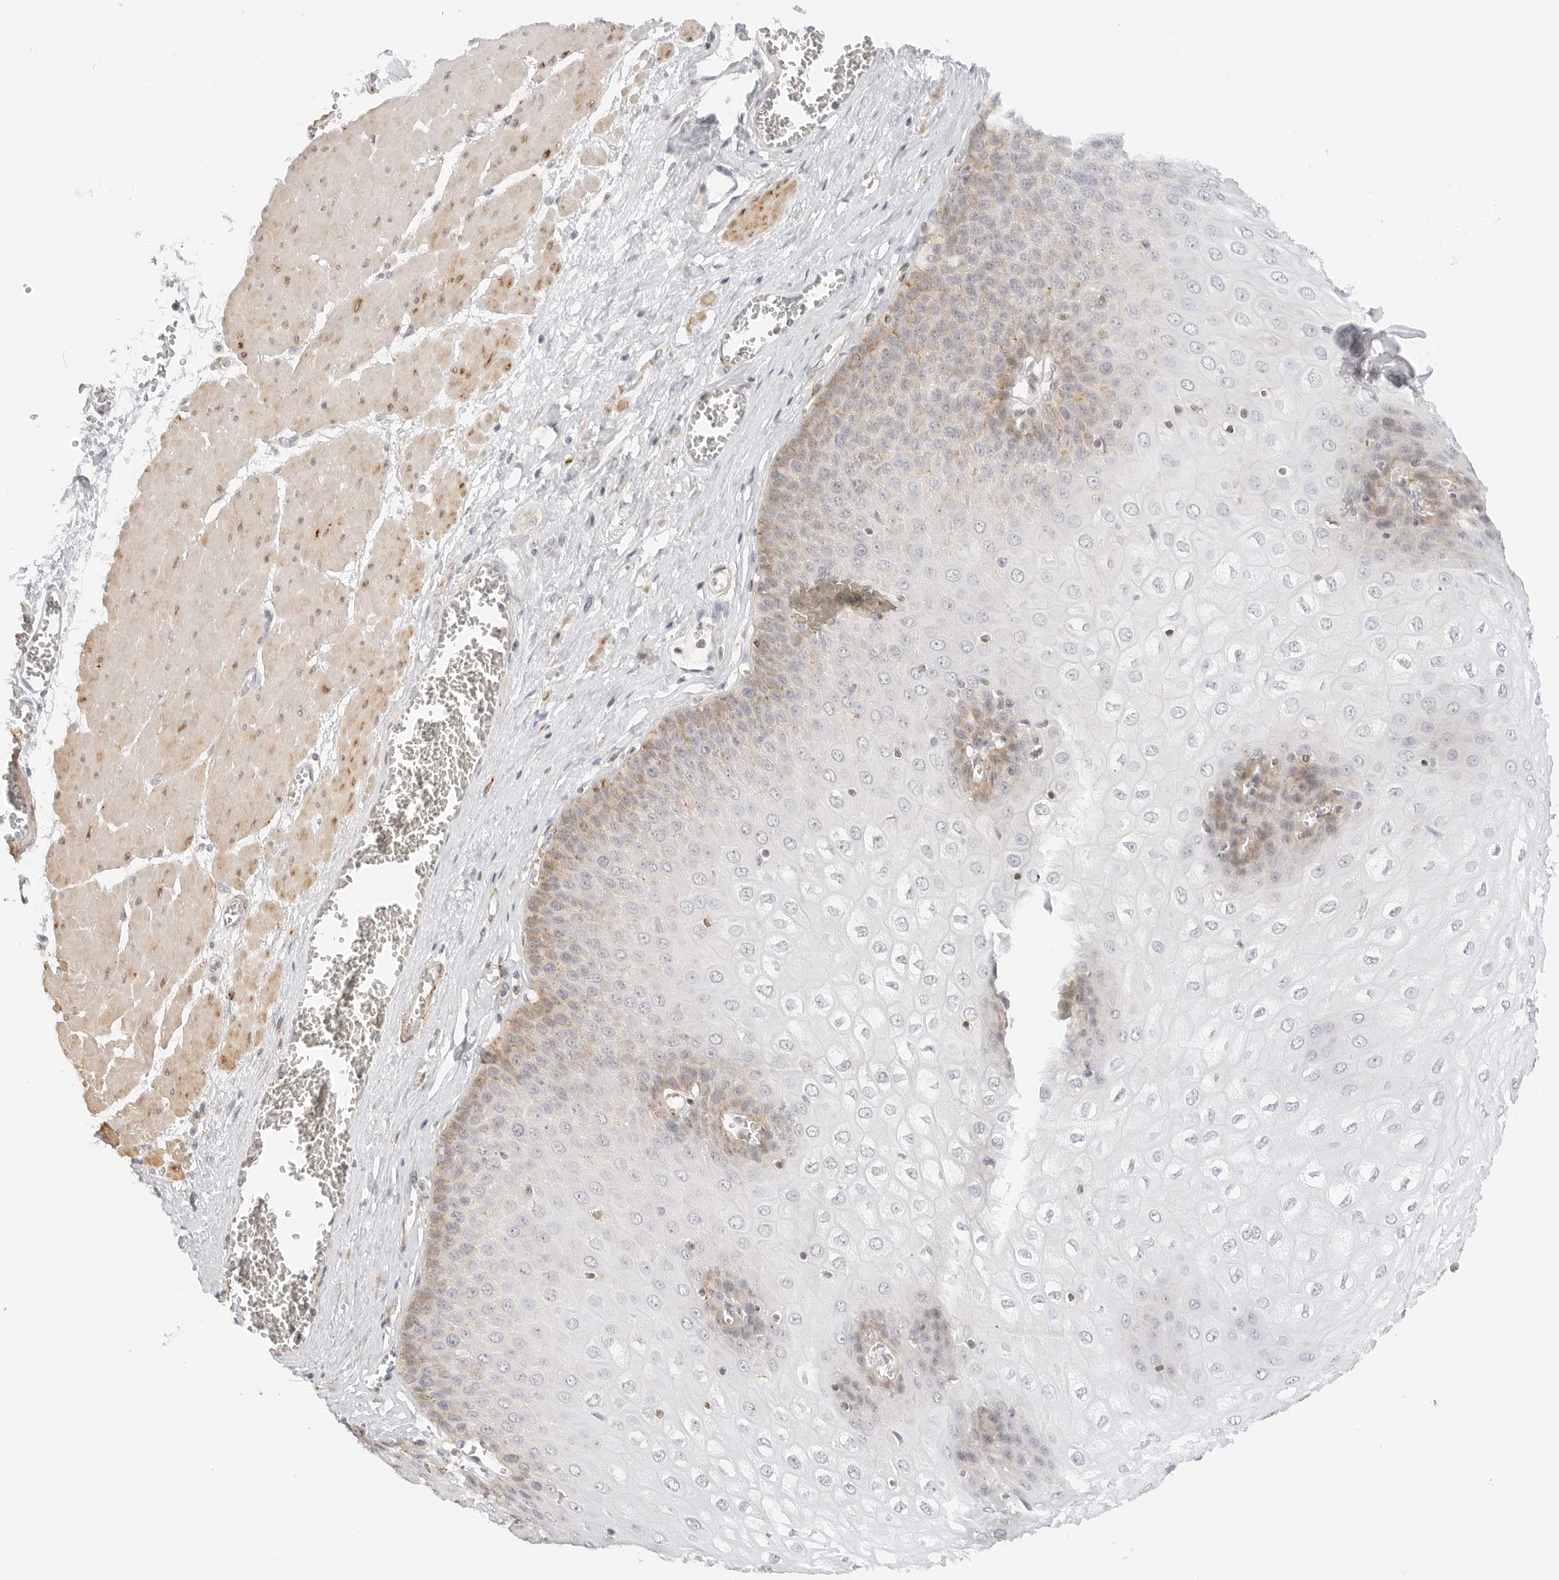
{"staining": {"intensity": "moderate", "quantity": "<25%", "location": "cytoplasmic/membranous"}, "tissue": "esophagus", "cell_type": "Squamous epithelial cells", "image_type": "normal", "snomed": [{"axis": "morphology", "description": "Normal tissue, NOS"}, {"axis": "topography", "description": "Esophagus"}], "caption": "This is a photomicrograph of IHC staining of unremarkable esophagus, which shows moderate staining in the cytoplasmic/membranous of squamous epithelial cells.", "gene": "PCDH19", "patient": {"sex": "male", "age": 60}}